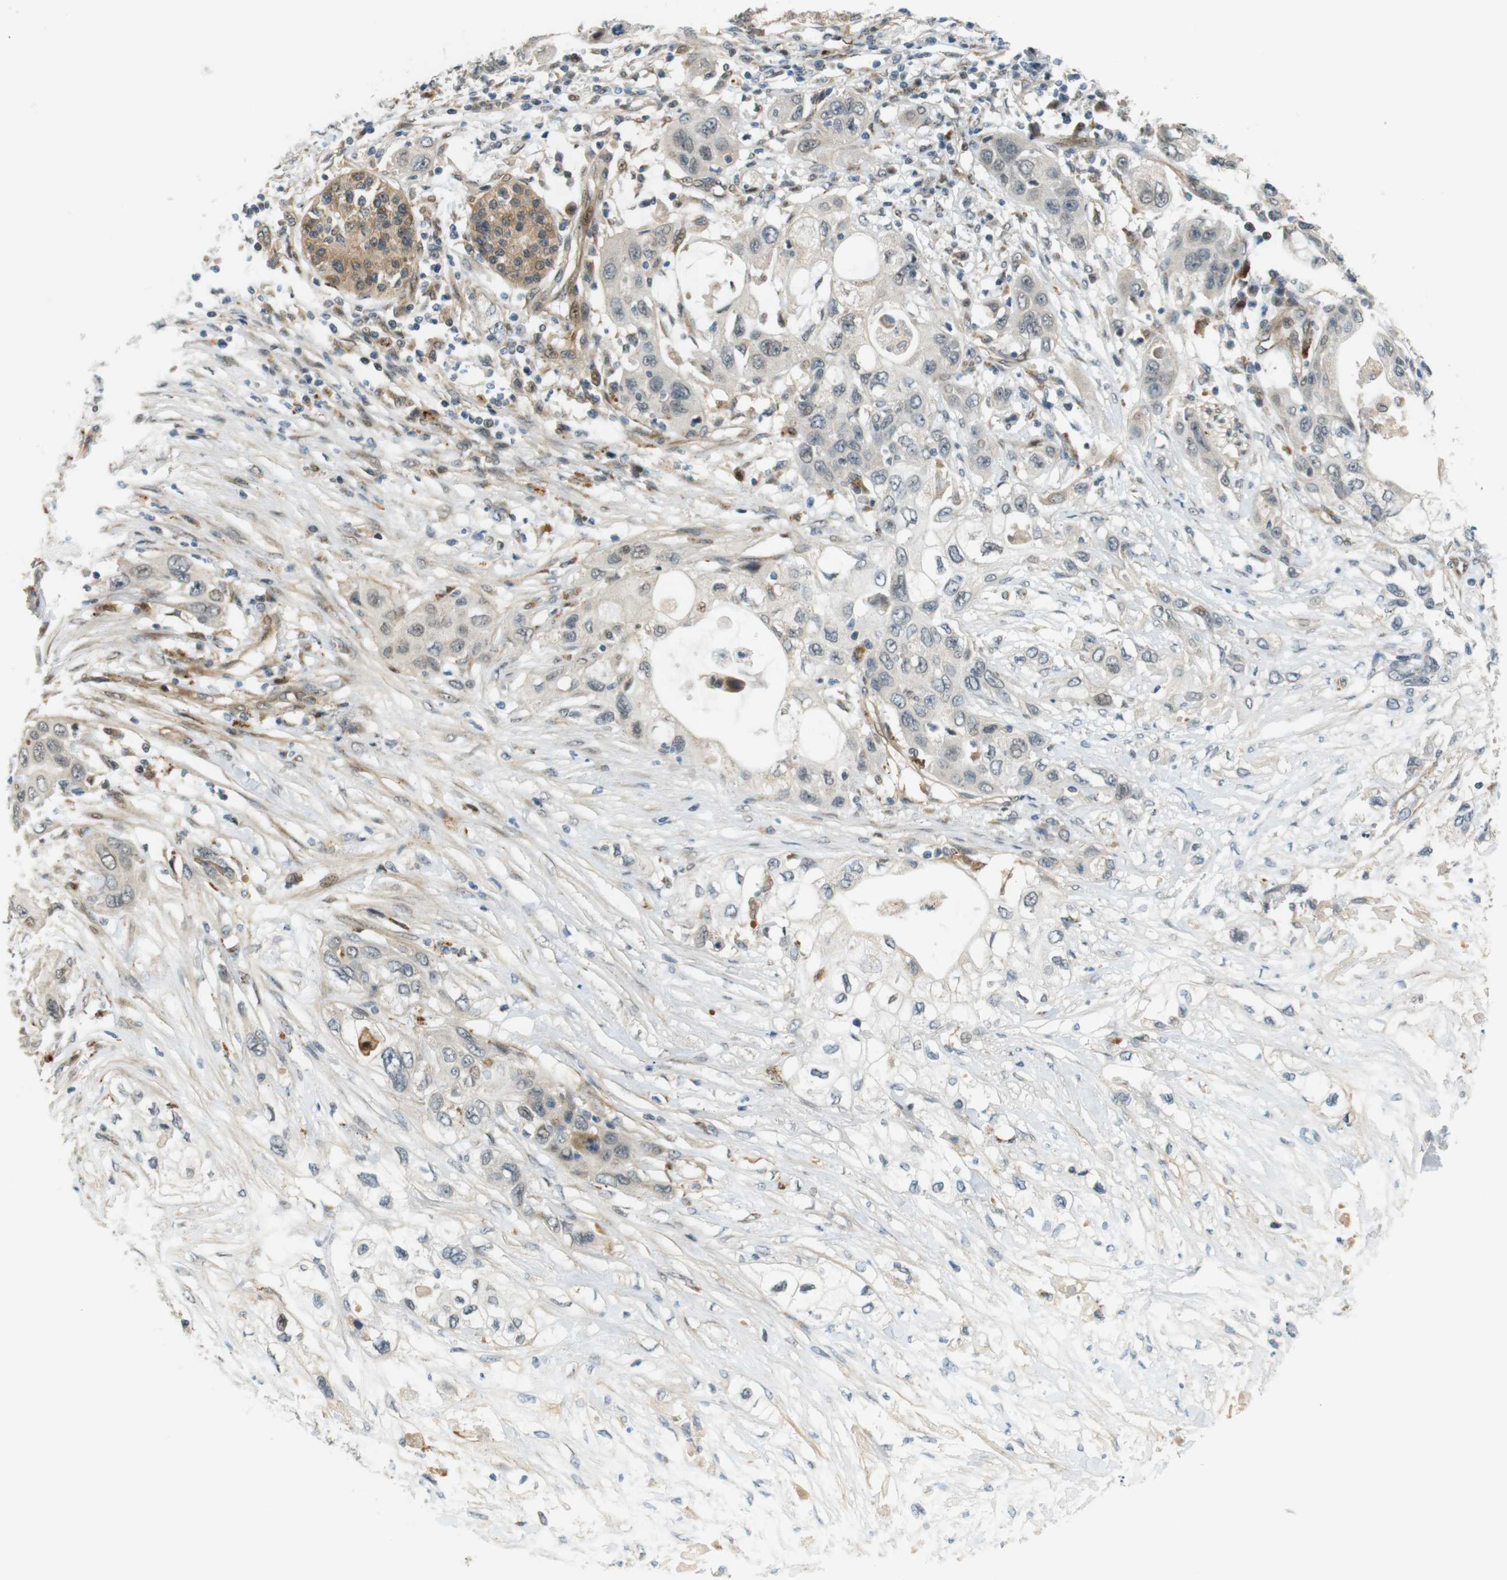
{"staining": {"intensity": "weak", "quantity": "25%-75%", "location": "nuclear"}, "tissue": "pancreatic cancer", "cell_type": "Tumor cells", "image_type": "cancer", "snomed": [{"axis": "morphology", "description": "Adenocarcinoma, NOS"}, {"axis": "topography", "description": "Pancreas"}], "caption": "Approximately 25%-75% of tumor cells in human adenocarcinoma (pancreatic) display weak nuclear protein positivity as visualized by brown immunohistochemical staining.", "gene": "TSPAN9", "patient": {"sex": "female", "age": 70}}